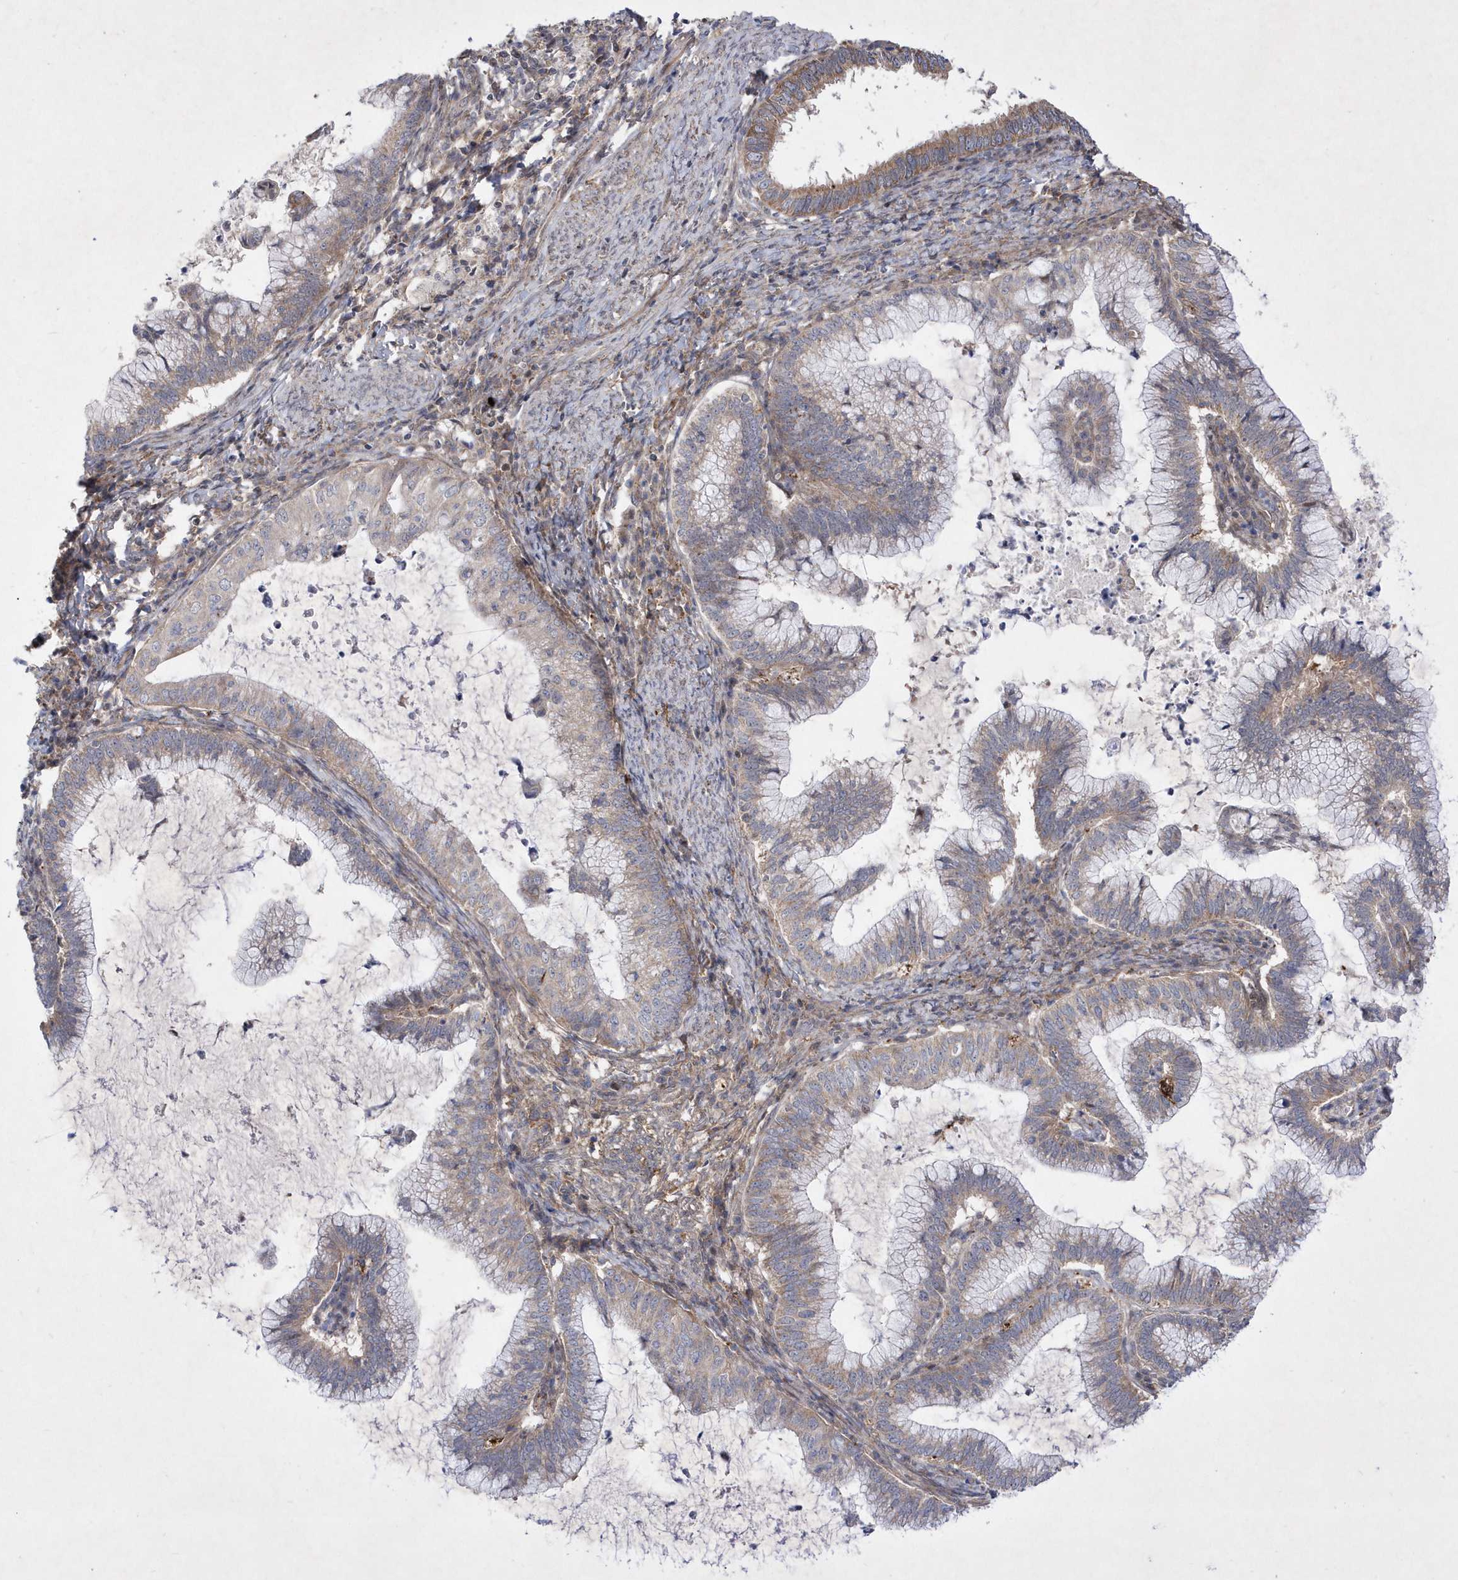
{"staining": {"intensity": "weak", "quantity": "25%-75%", "location": "cytoplasmic/membranous"}, "tissue": "cervical cancer", "cell_type": "Tumor cells", "image_type": "cancer", "snomed": [{"axis": "morphology", "description": "Adenocarcinoma, NOS"}, {"axis": "topography", "description": "Cervix"}], "caption": "Adenocarcinoma (cervical) stained for a protein (brown) displays weak cytoplasmic/membranous positive positivity in about 25%-75% of tumor cells.", "gene": "LONRF2", "patient": {"sex": "female", "age": 36}}